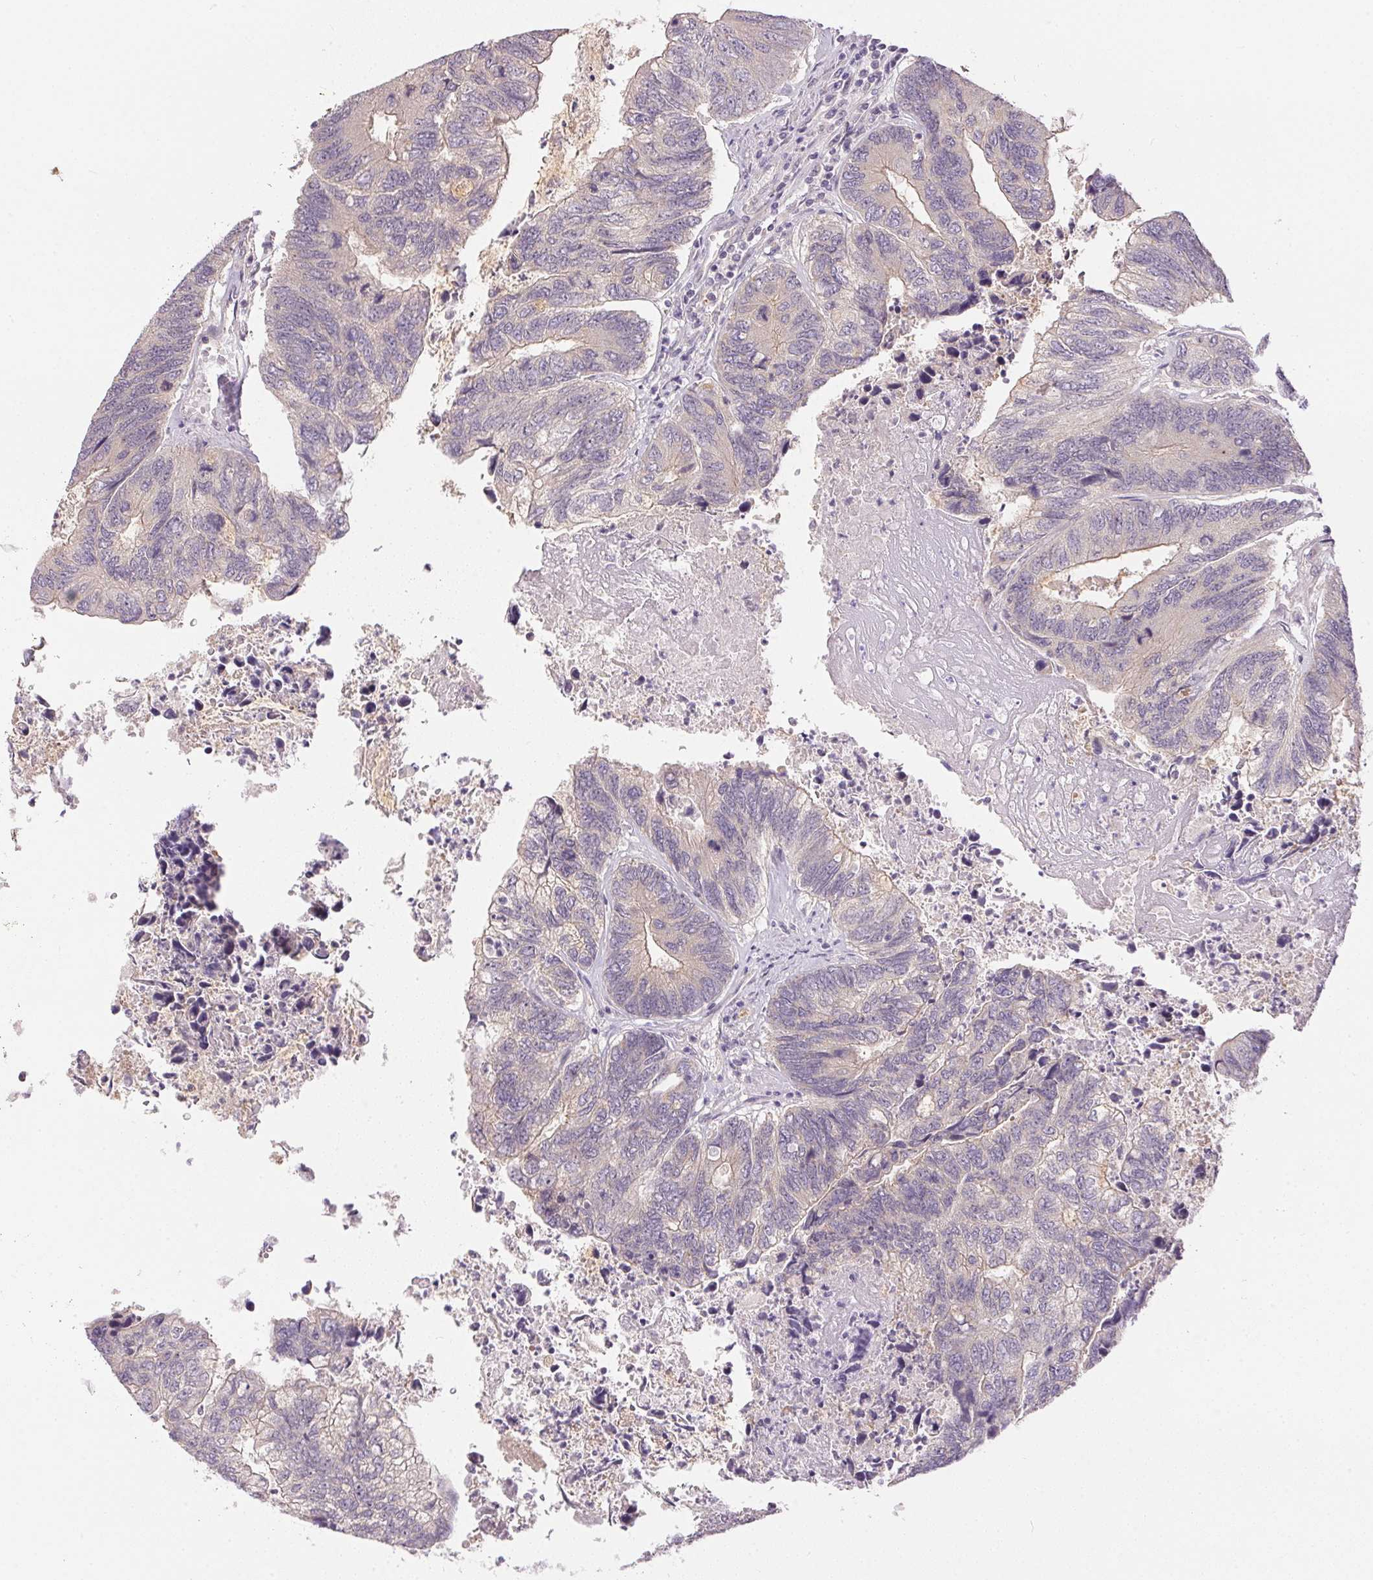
{"staining": {"intensity": "weak", "quantity": "<25%", "location": "cytoplasmic/membranous"}, "tissue": "colorectal cancer", "cell_type": "Tumor cells", "image_type": "cancer", "snomed": [{"axis": "morphology", "description": "Adenocarcinoma, NOS"}, {"axis": "topography", "description": "Colon"}], "caption": "IHC of colorectal cancer demonstrates no positivity in tumor cells. (DAB (3,3'-diaminobenzidine) immunohistochemistry with hematoxylin counter stain).", "gene": "TTC23L", "patient": {"sex": "female", "age": 67}}